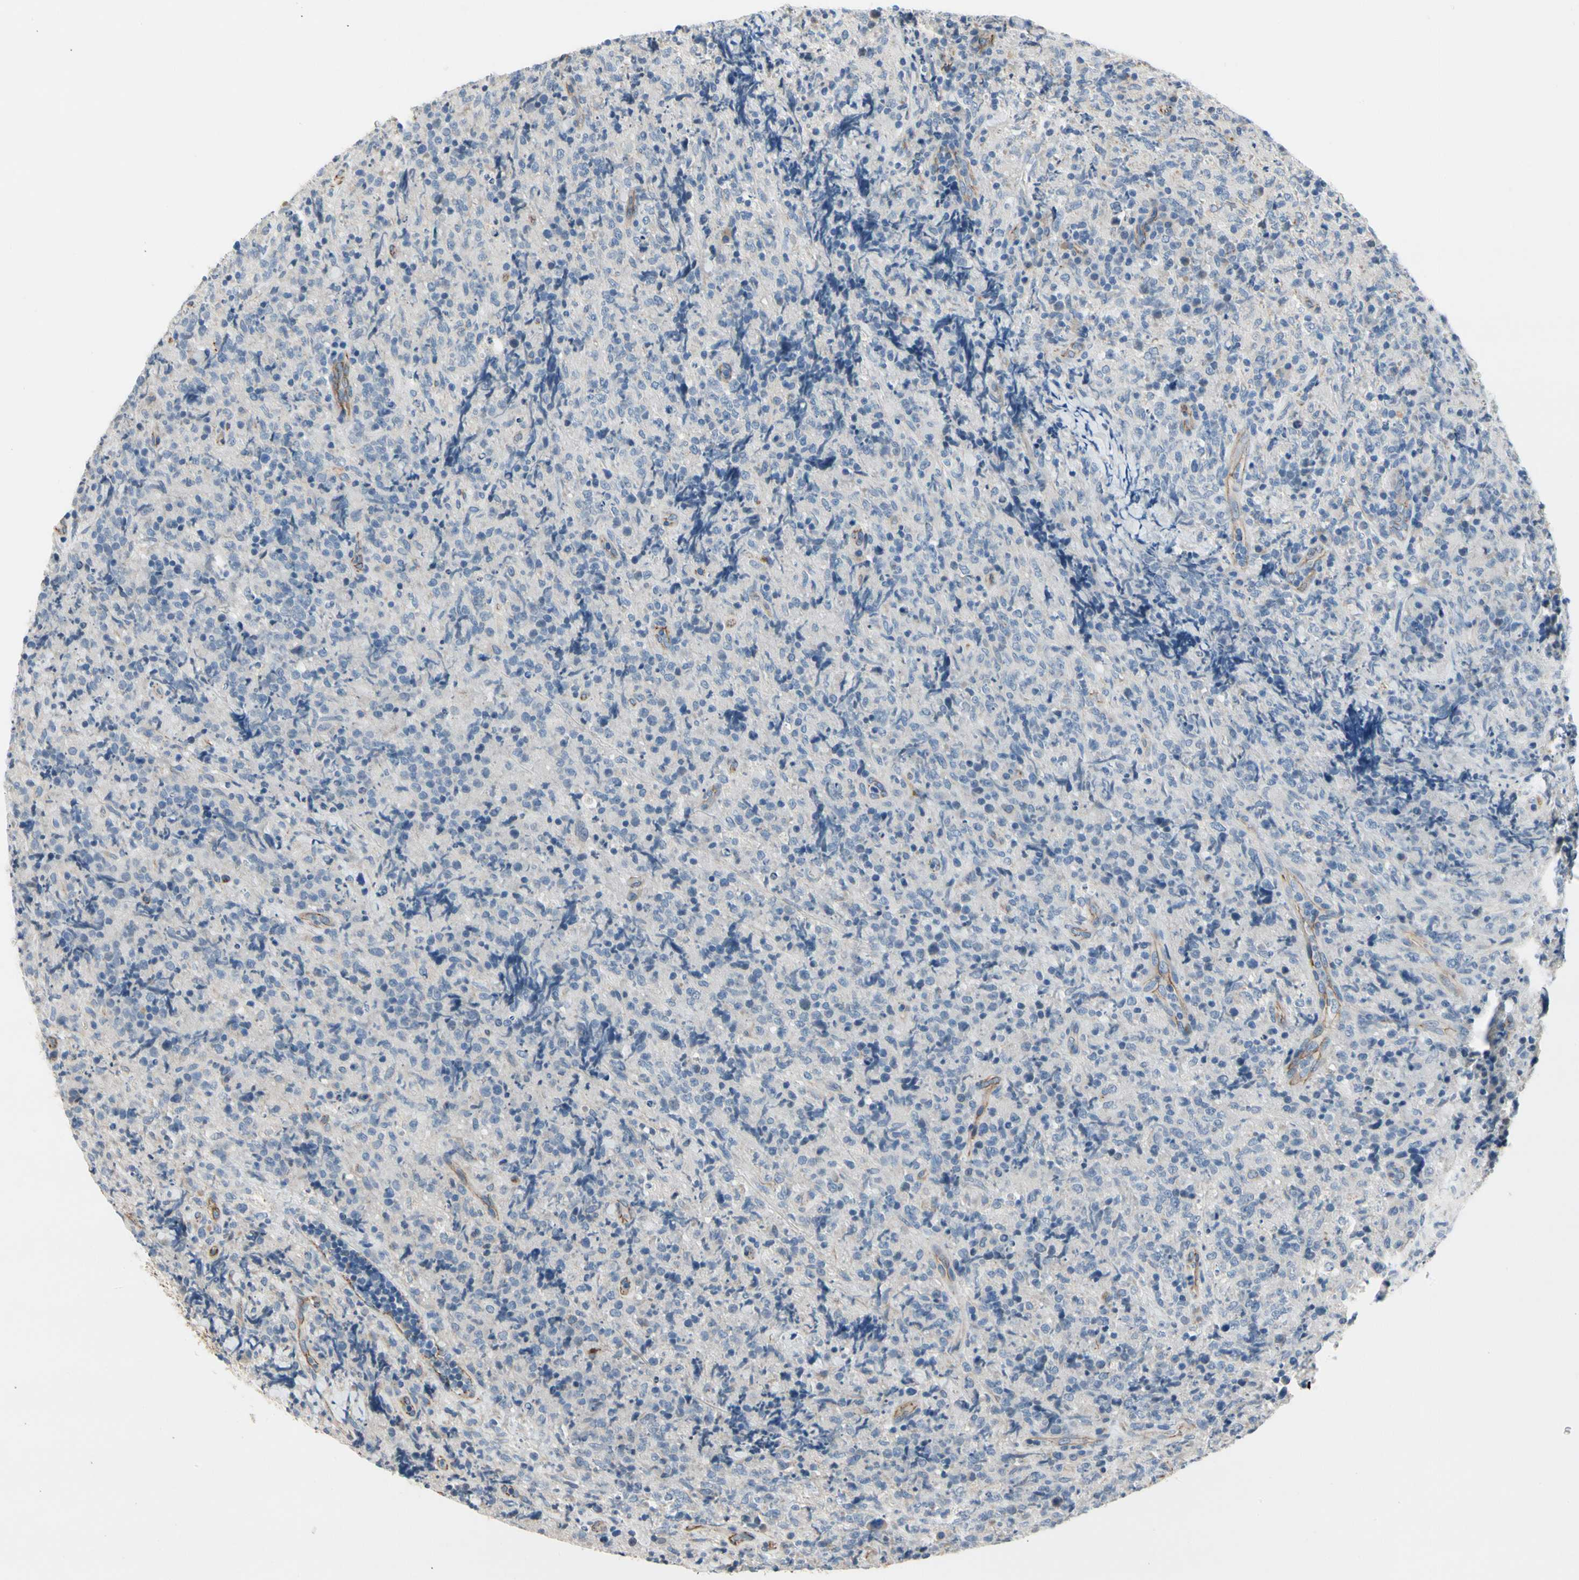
{"staining": {"intensity": "negative", "quantity": "none", "location": "none"}, "tissue": "lymphoma", "cell_type": "Tumor cells", "image_type": "cancer", "snomed": [{"axis": "morphology", "description": "Malignant lymphoma, non-Hodgkin's type, High grade"}, {"axis": "topography", "description": "Tonsil"}], "caption": "Immunohistochemistry (IHC) of high-grade malignant lymphoma, non-Hodgkin's type demonstrates no expression in tumor cells.", "gene": "LGR6", "patient": {"sex": "female", "age": 36}}